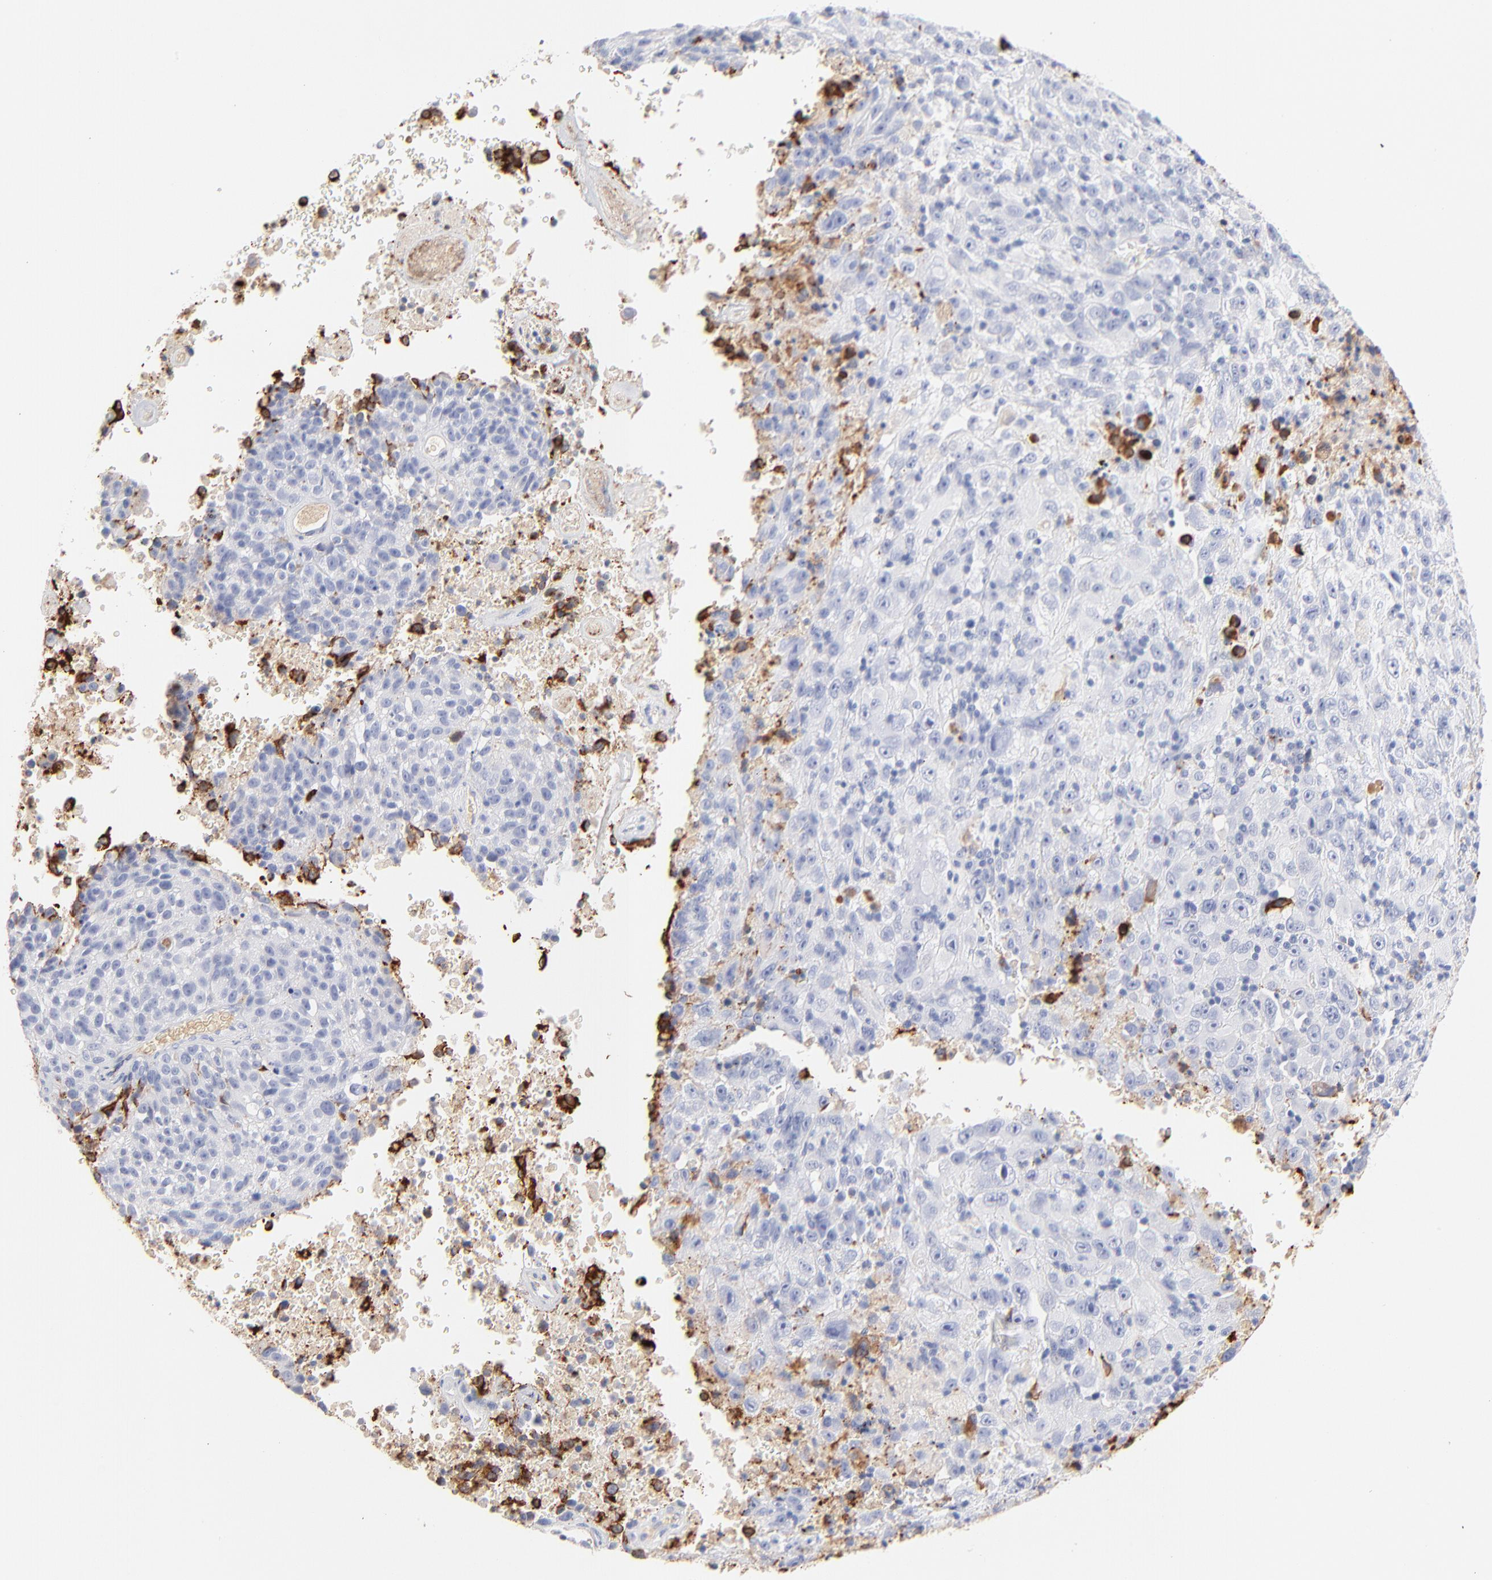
{"staining": {"intensity": "negative", "quantity": "none", "location": "none"}, "tissue": "melanoma", "cell_type": "Tumor cells", "image_type": "cancer", "snomed": [{"axis": "morphology", "description": "Malignant melanoma, Metastatic site"}, {"axis": "topography", "description": "Cerebral cortex"}], "caption": "Protein analysis of malignant melanoma (metastatic site) exhibits no significant positivity in tumor cells.", "gene": "APOH", "patient": {"sex": "female", "age": 52}}